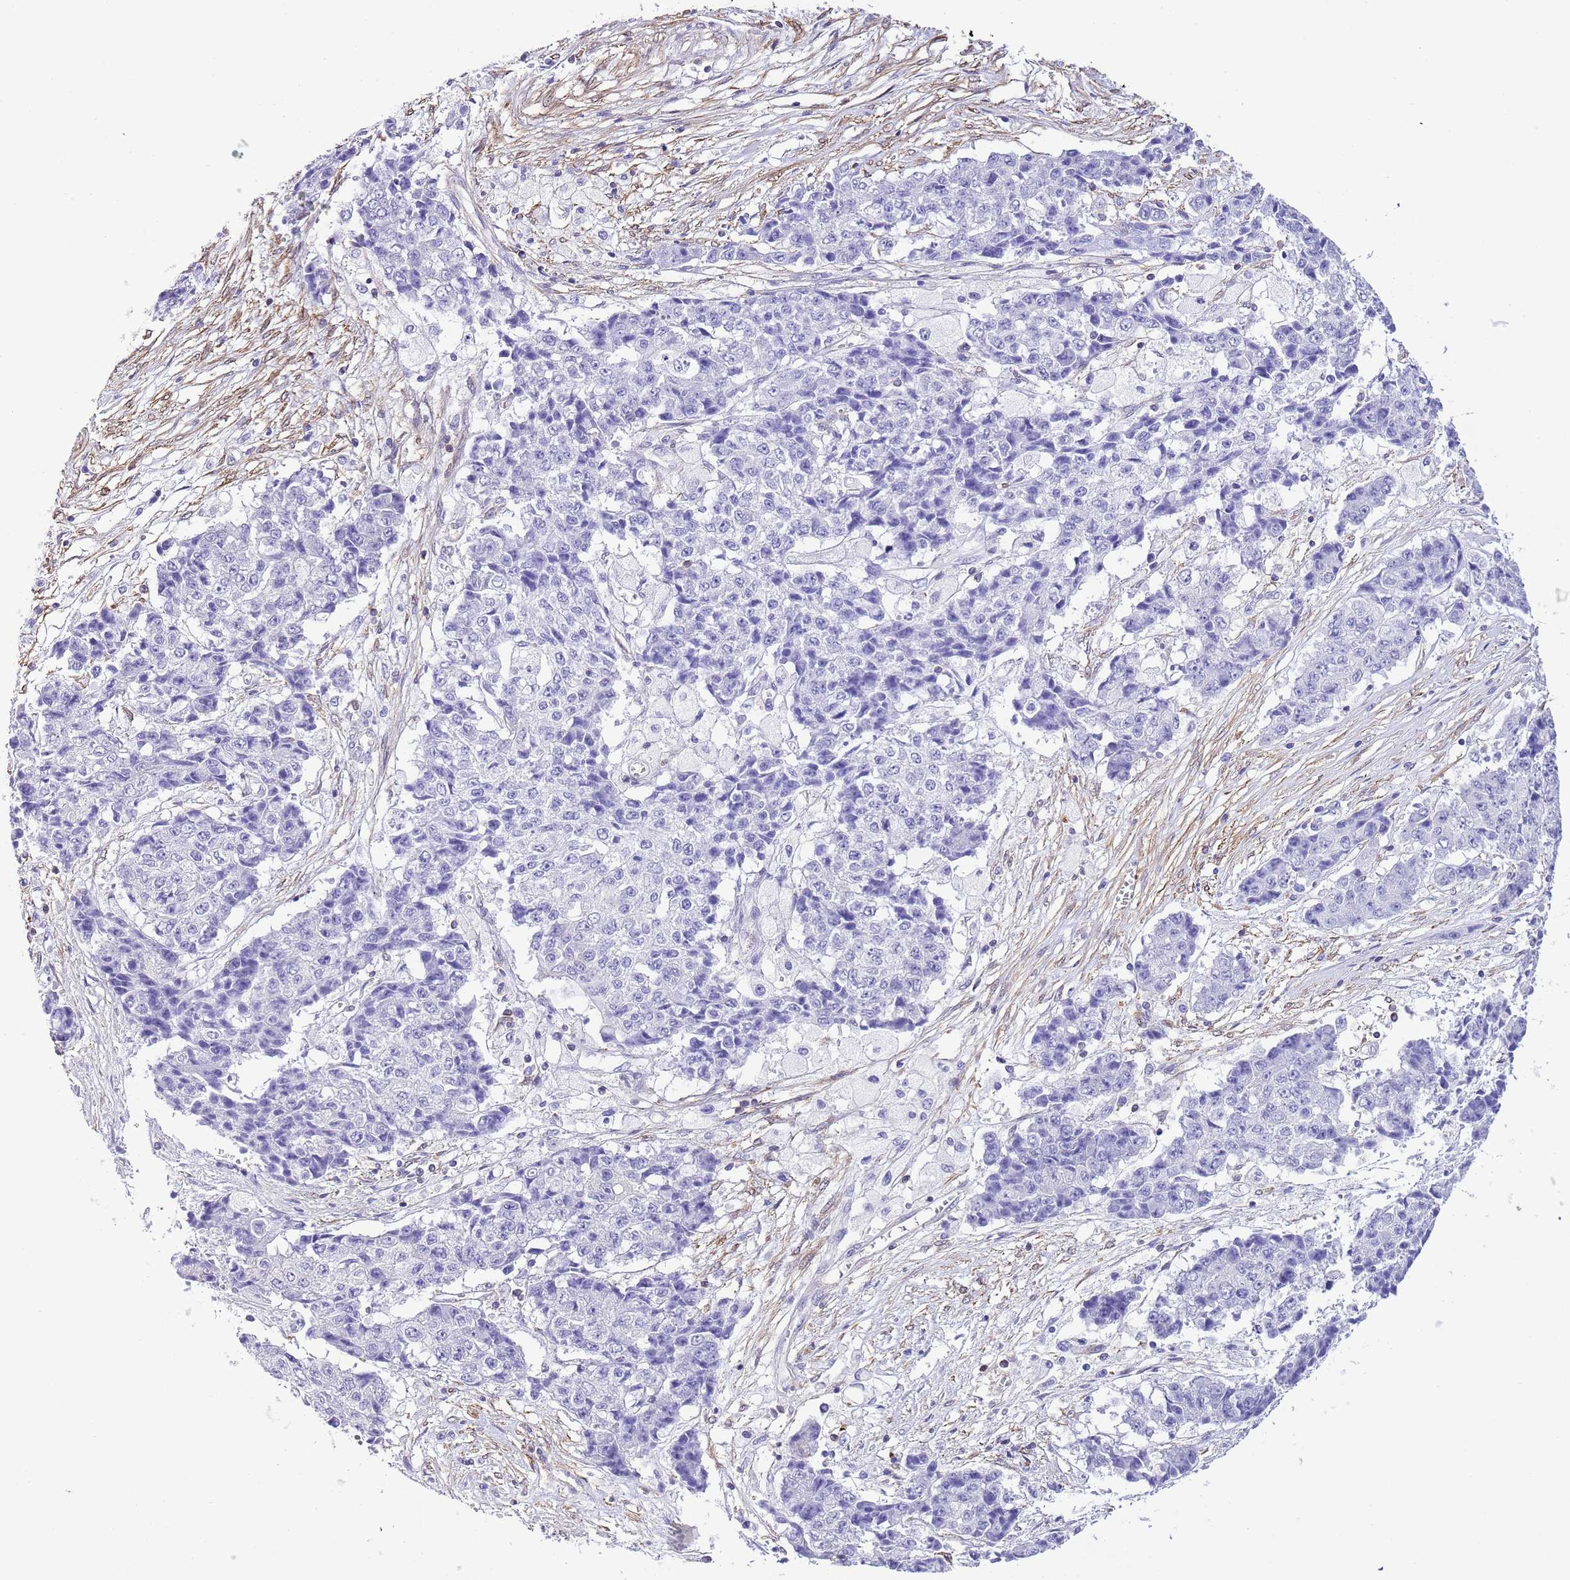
{"staining": {"intensity": "negative", "quantity": "none", "location": "none"}, "tissue": "ovarian cancer", "cell_type": "Tumor cells", "image_type": "cancer", "snomed": [{"axis": "morphology", "description": "Carcinoma, endometroid"}, {"axis": "topography", "description": "Ovary"}], "caption": "A high-resolution image shows immunohistochemistry staining of ovarian cancer (endometroid carcinoma), which exhibits no significant positivity in tumor cells. (DAB immunohistochemistry (IHC) with hematoxylin counter stain).", "gene": "CNN2", "patient": {"sex": "female", "age": 42}}